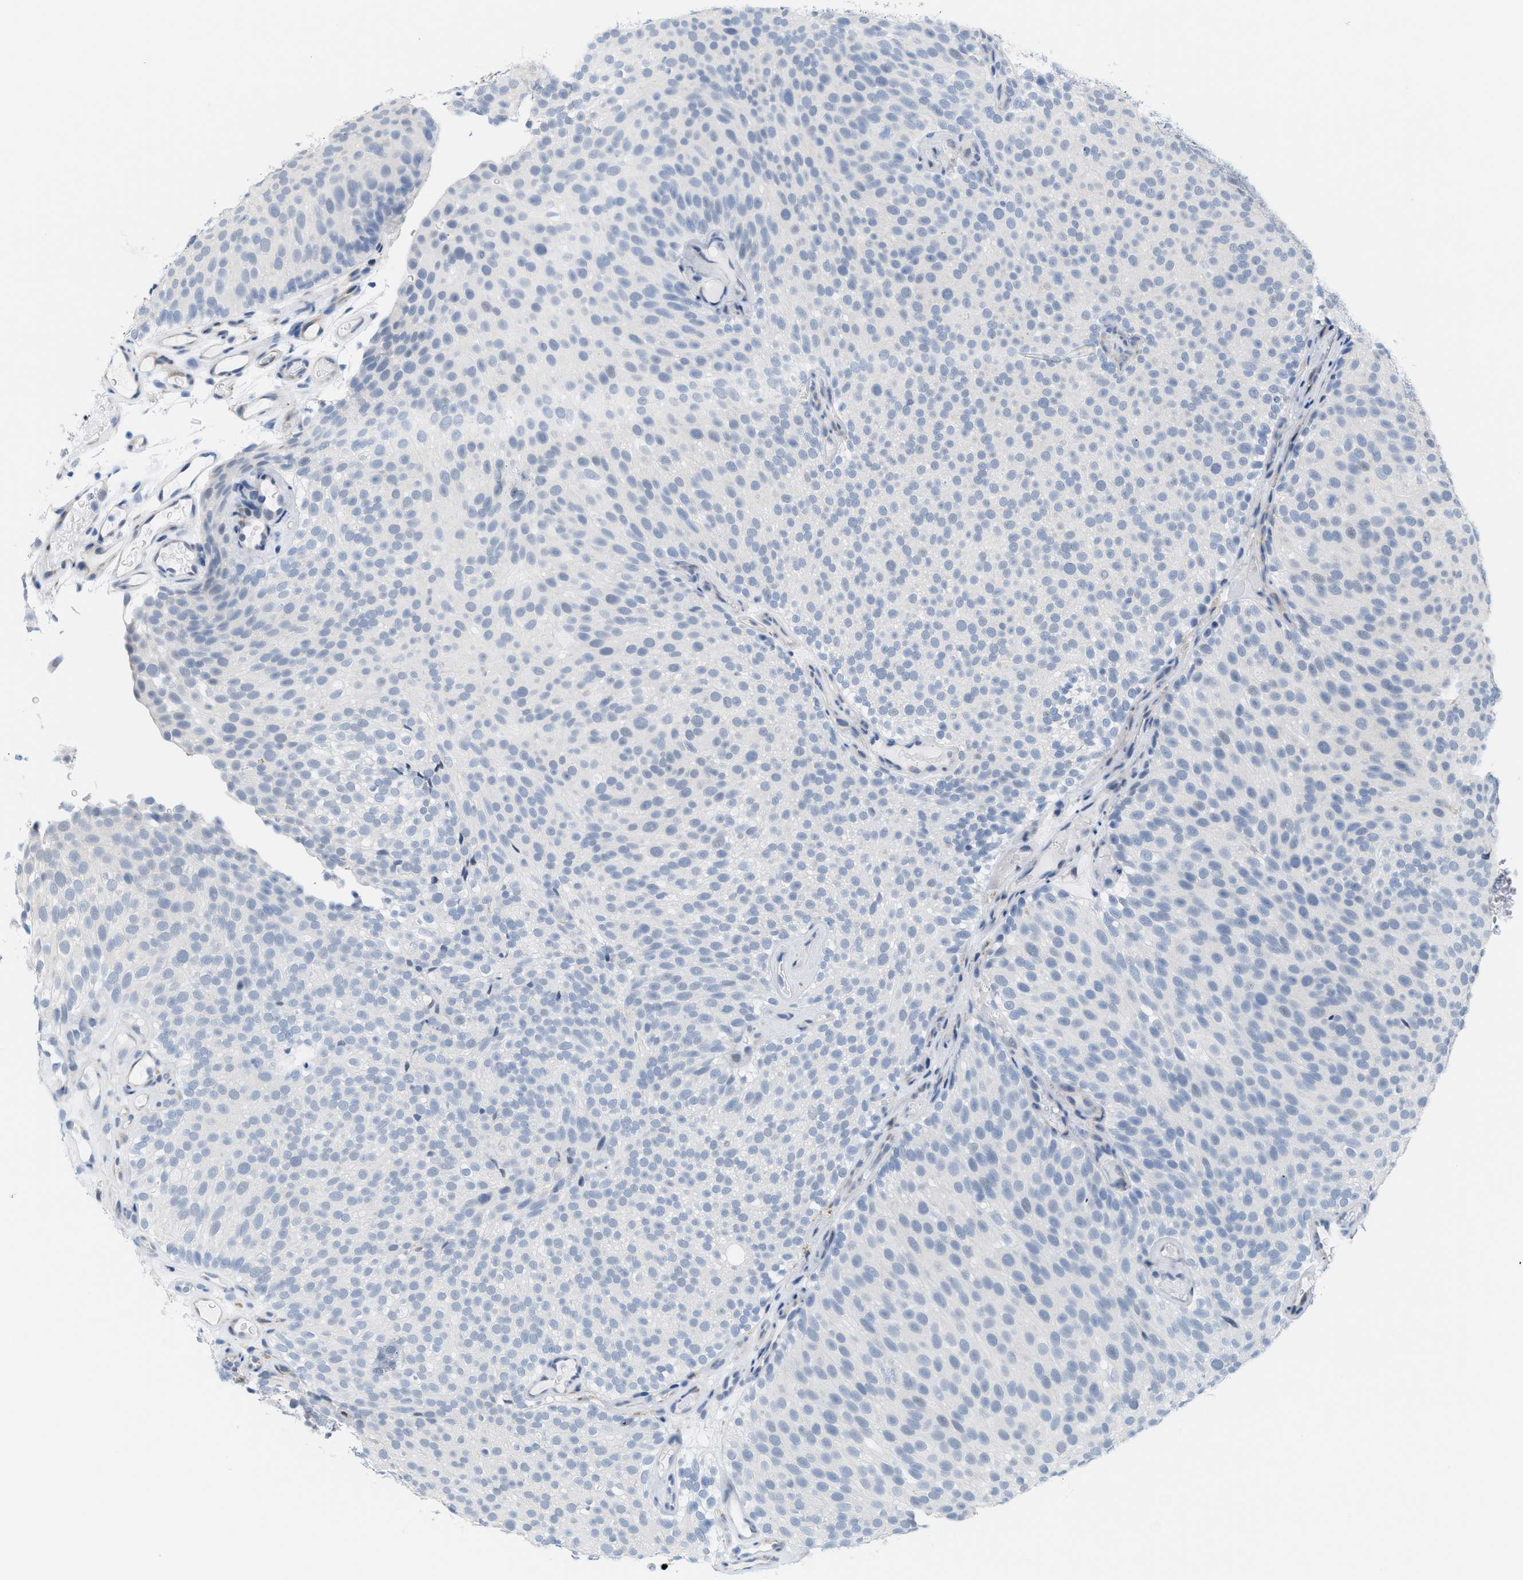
{"staining": {"intensity": "negative", "quantity": "none", "location": "none"}, "tissue": "urothelial cancer", "cell_type": "Tumor cells", "image_type": "cancer", "snomed": [{"axis": "morphology", "description": "Urothelial carcinoma, Low grade"}, {"axis": "topography", "description": "Urinary bladder"}], "caption": "Immunohistochemistry (IHC) image of urothelial cancer stained for a protein (brown), which shows no positivity in tumor cells.", "gene": "KIFC3", "patient": {"sex": "male", "age": 78}}